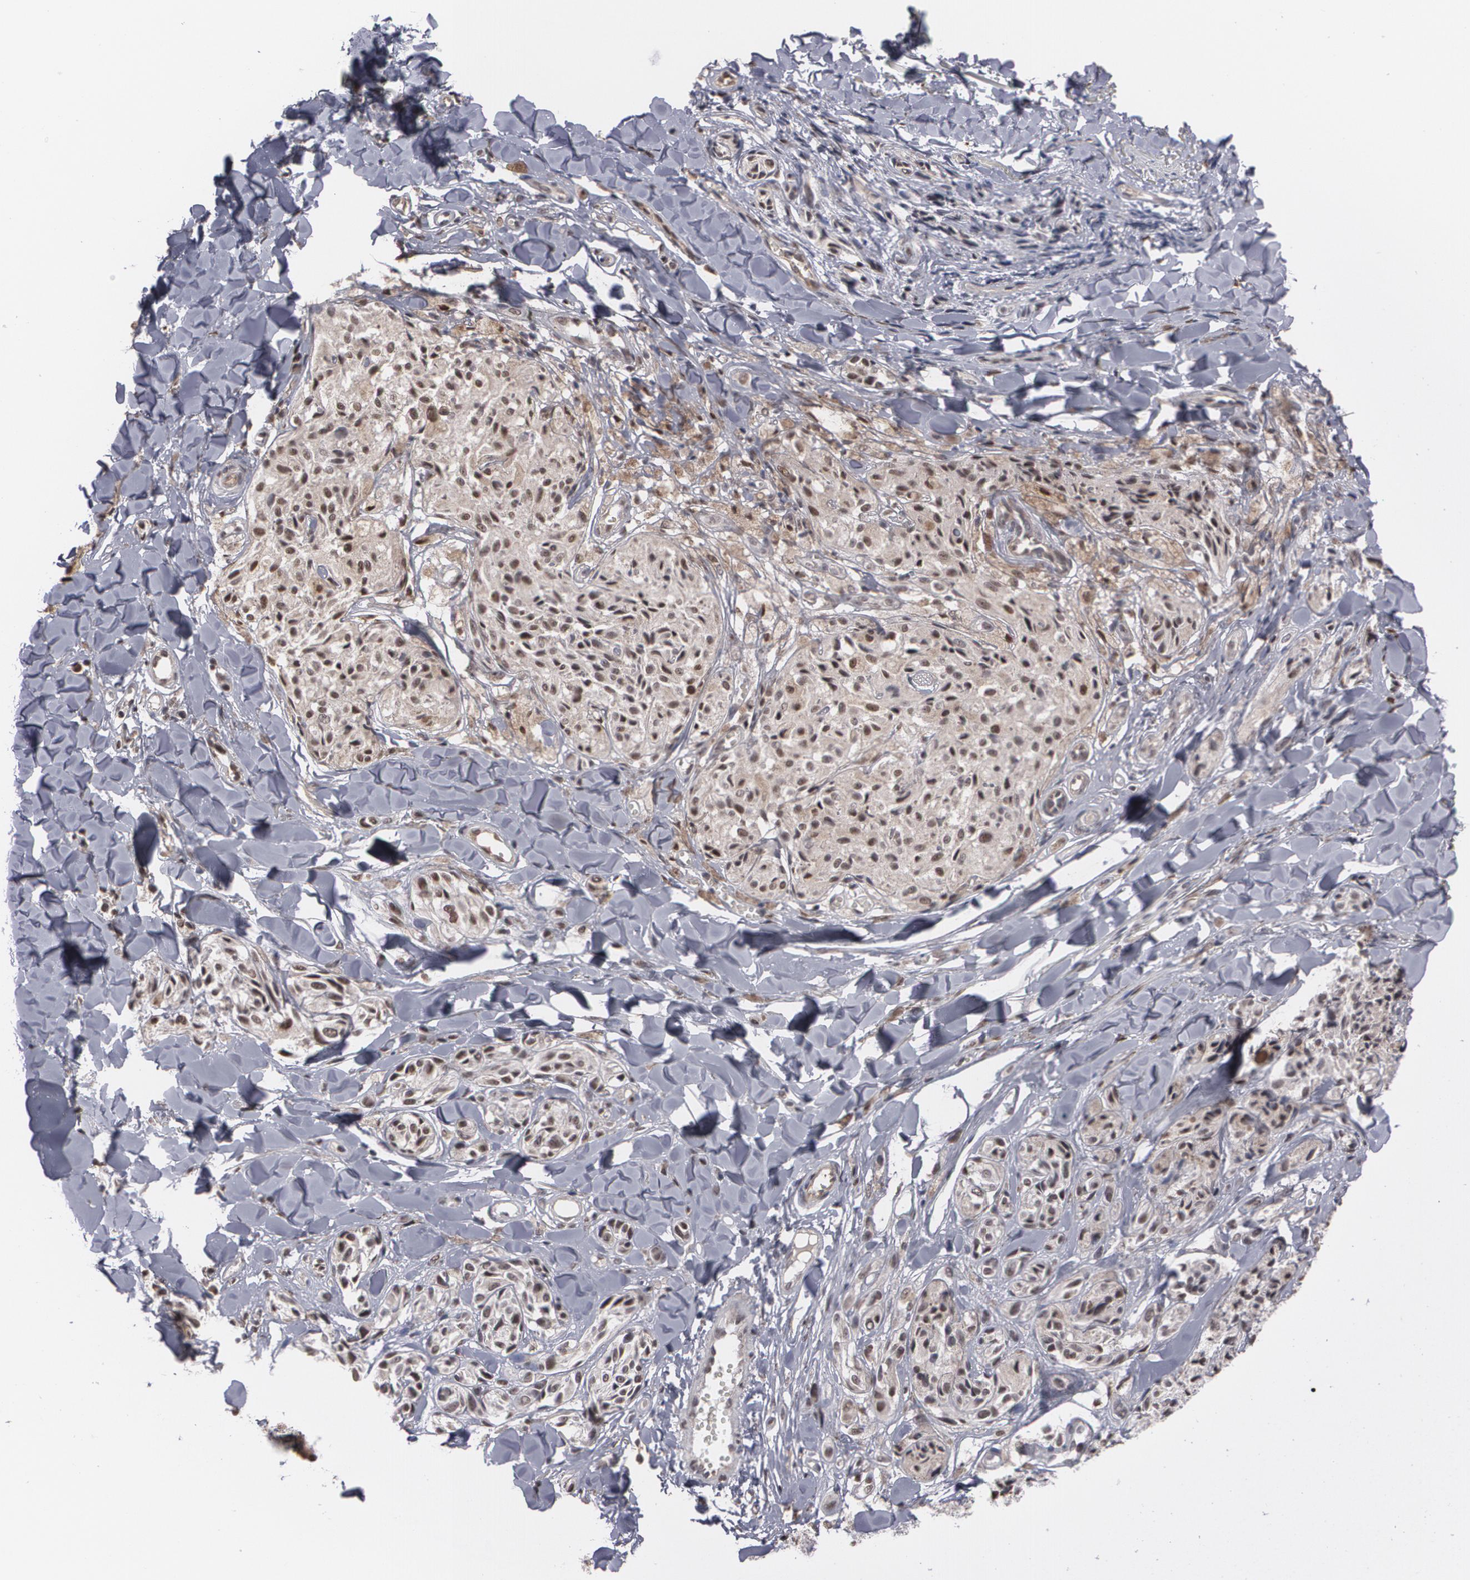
{"staining": {"intensity": "moderate", "quantity": ">75%", "location": "cytoplasmic/membranous,nuclear"}, "tissue": "melanoma", "cell_type": "Tumor cells", "image_type": "cancer", "snomed": [{"axis": "morphology", "description": "Malignant melanoma, Metastatic site"}, {"axis": "topography", "description": "Skin"}], "caption": "Immunohistochemical staining of human malignant melanoma (metastatic site) exhibits medium levels of moderate cytoplasmic/membranous and nuclear staining in about >75% of tumor cells.", "gene": "ZNF75A", "patient": {"sex": "female", "age": 66}}